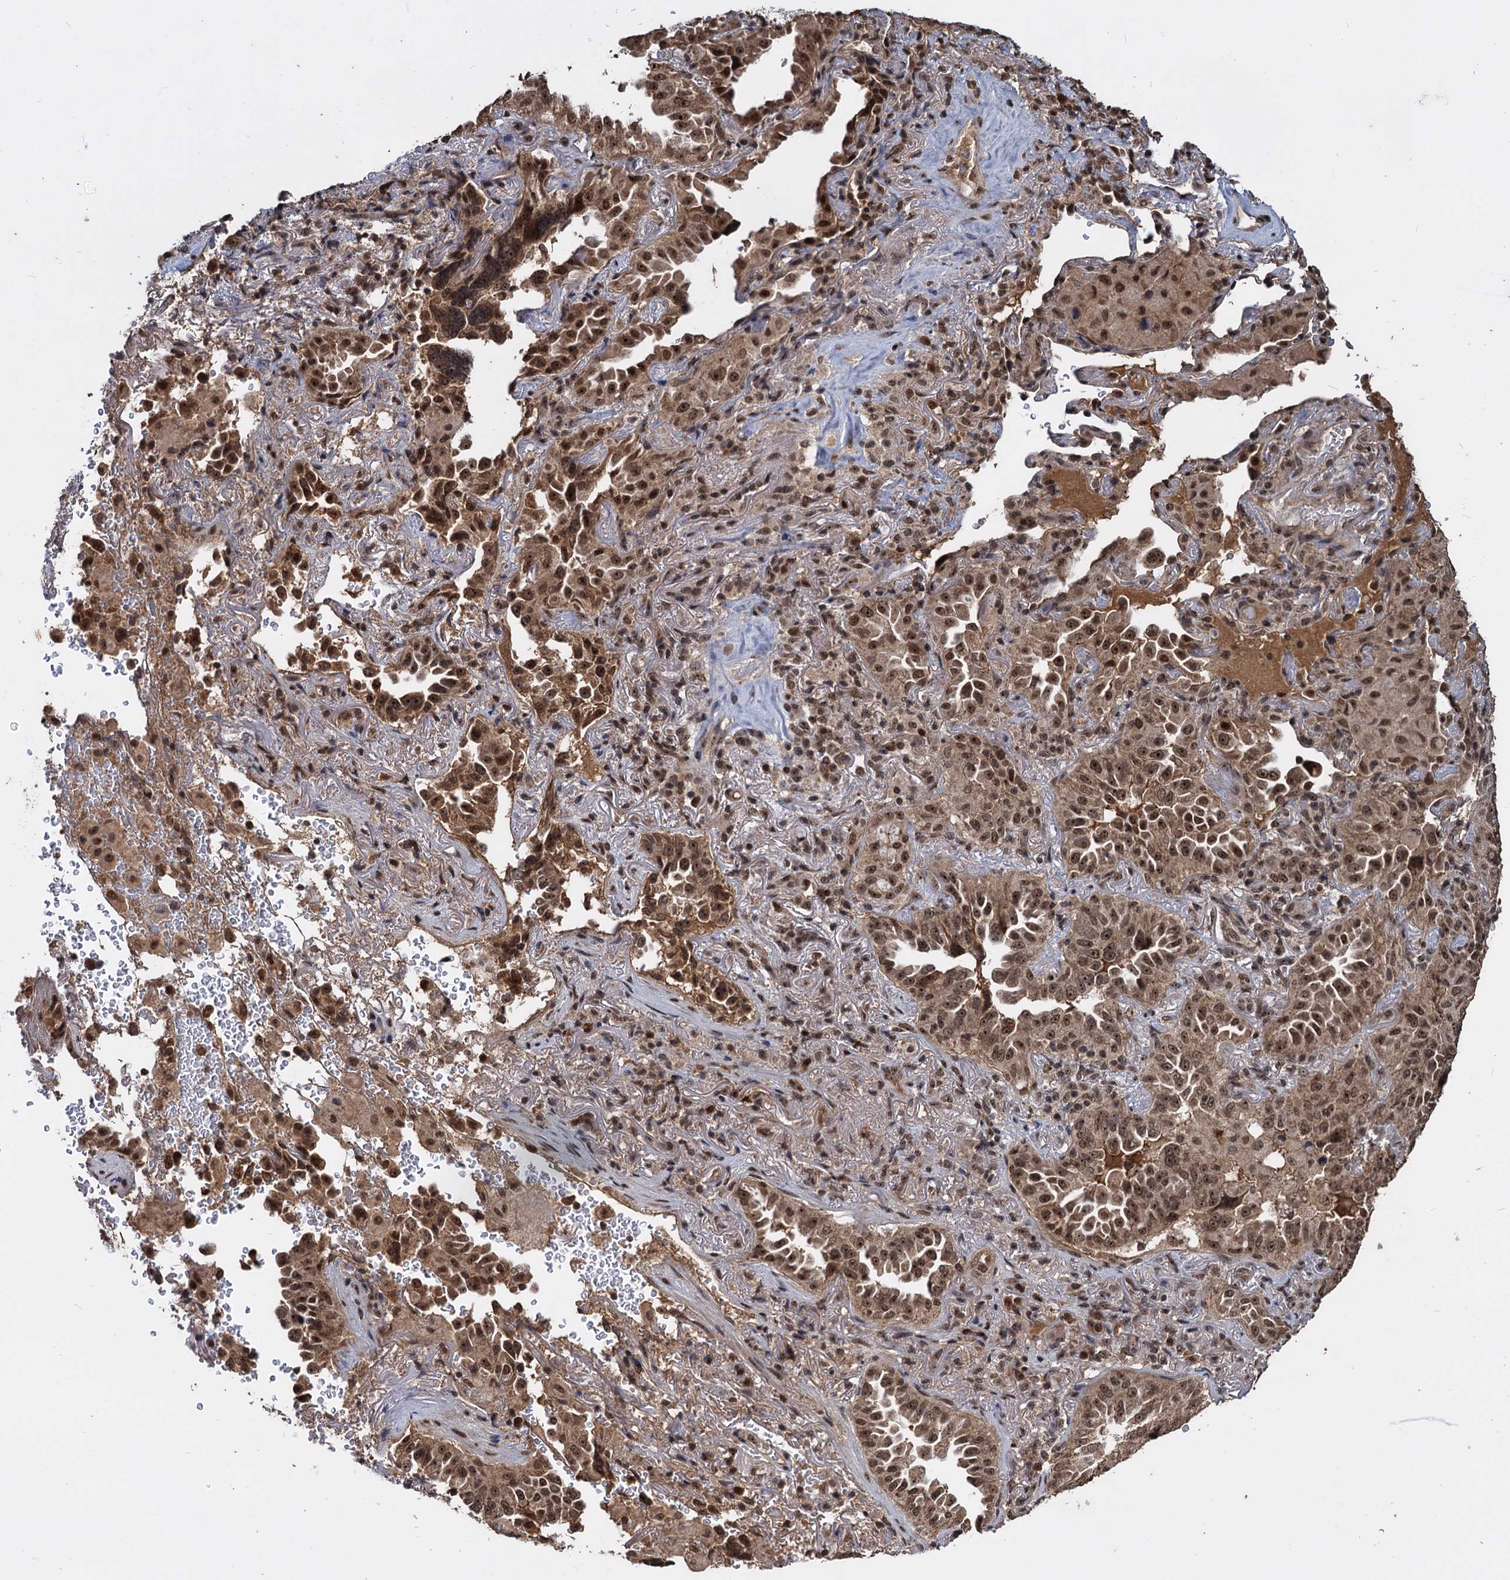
{"staining": {"intensity": "moderate", "quantity": "25%-75%", "location": "cytoplasmic/membranous,nuclear"}, "tissue": "lung cancer", "cell_type": "Tumor cells", "image_type": "cancer", "snomed": [{"axis": "morphology", "description": "Adenocarcinoma, NOS"}, {"axis": "topography", "description": "Lung"}], "caption": "The photomicrograph shows immunohistochemical staining of lung cancer. There is moderate cytoplasmic/membranous and nuclear expression is present in about 25%-75% of tumor cells.", "gene": "FAM216B", "patient": {"sex": "female", "age": 69}}